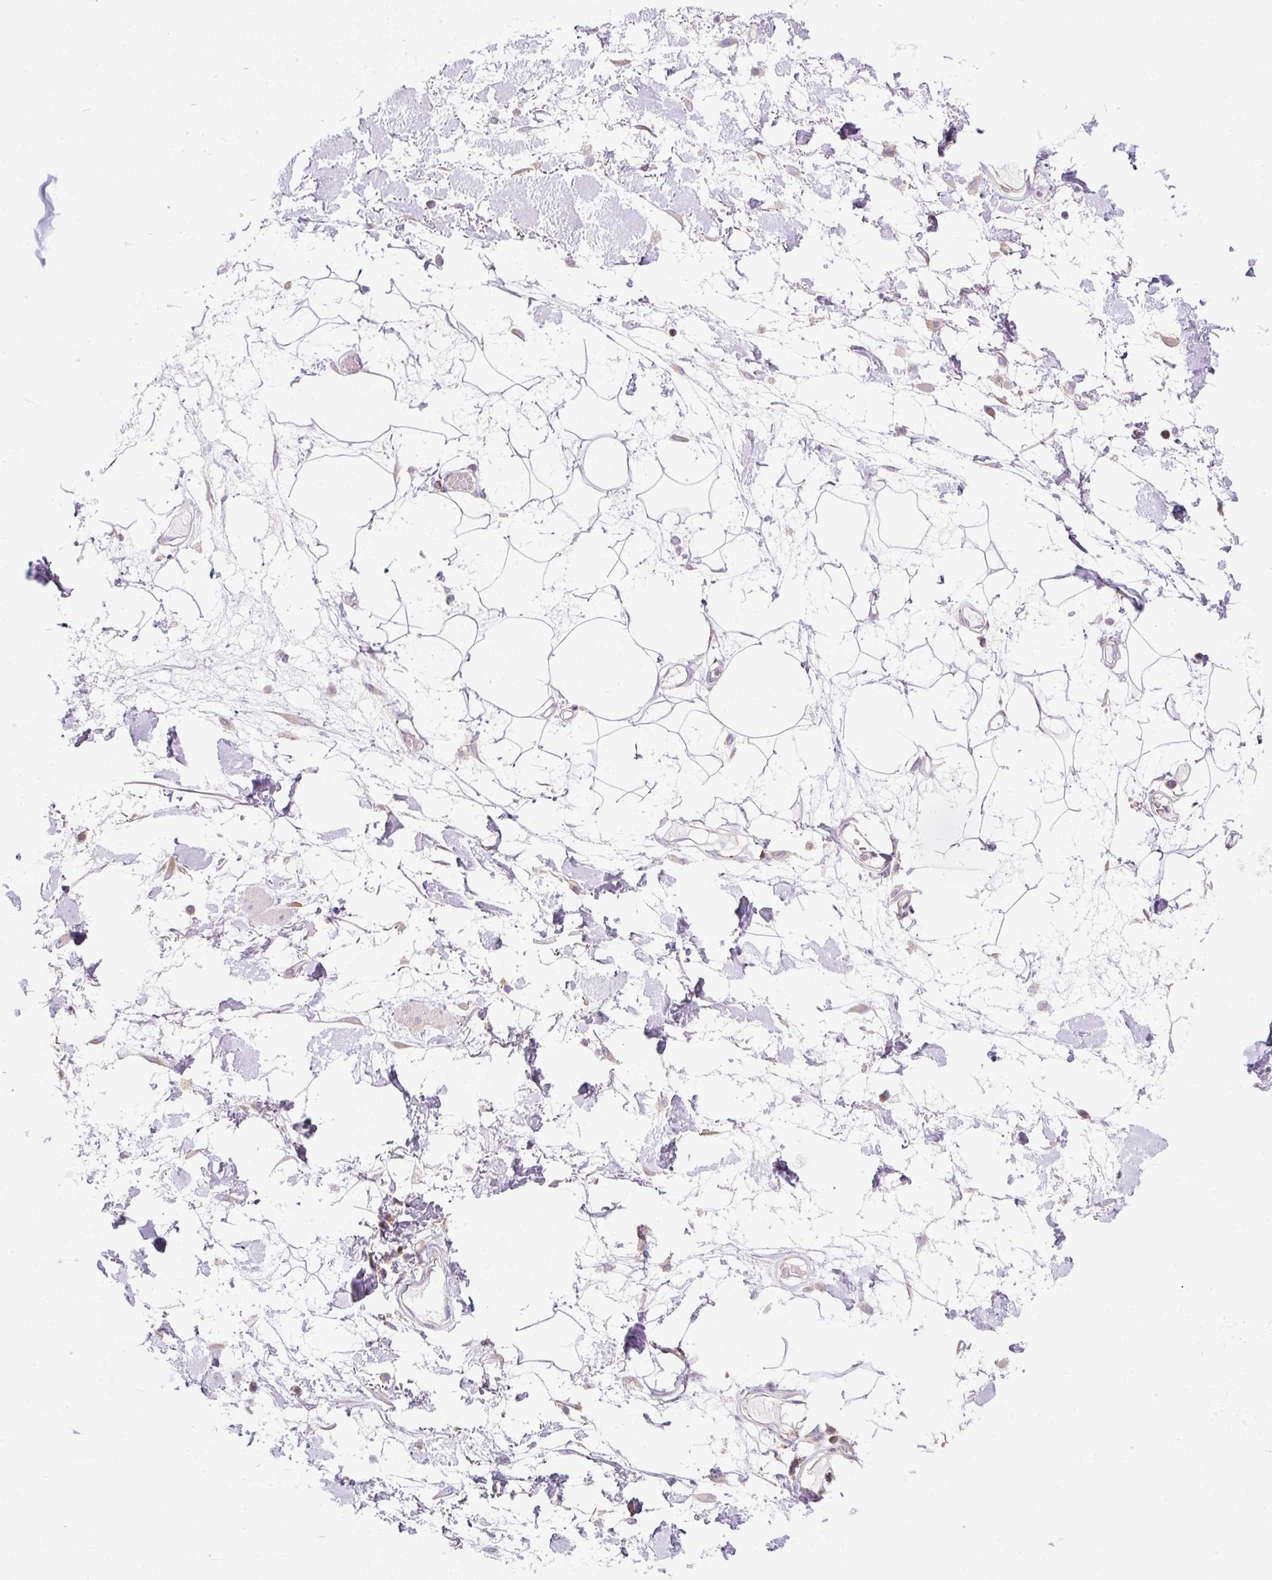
{"staining": {"intensity": "negative", "quantity": "none", "location": "none"}, "tissue": "adipose tissue", "cell_type": "Adipocytes", "image_type": "normal", "snomed": [{"axis": "morphology", "description": "Normal tissue, NOS"}, {"axis": "topography", "description": "Vulva"}, {"axis": "topography", "description": "Peripheral nerve tissue"}], "caption": "IHC histopathology image of normal adipose tissue: human adipose tissue stained with DAB shows no significant protein expression in adipocytes.", "gene": "ERAP2", "patient": {"sex": "female", "age": 68}}